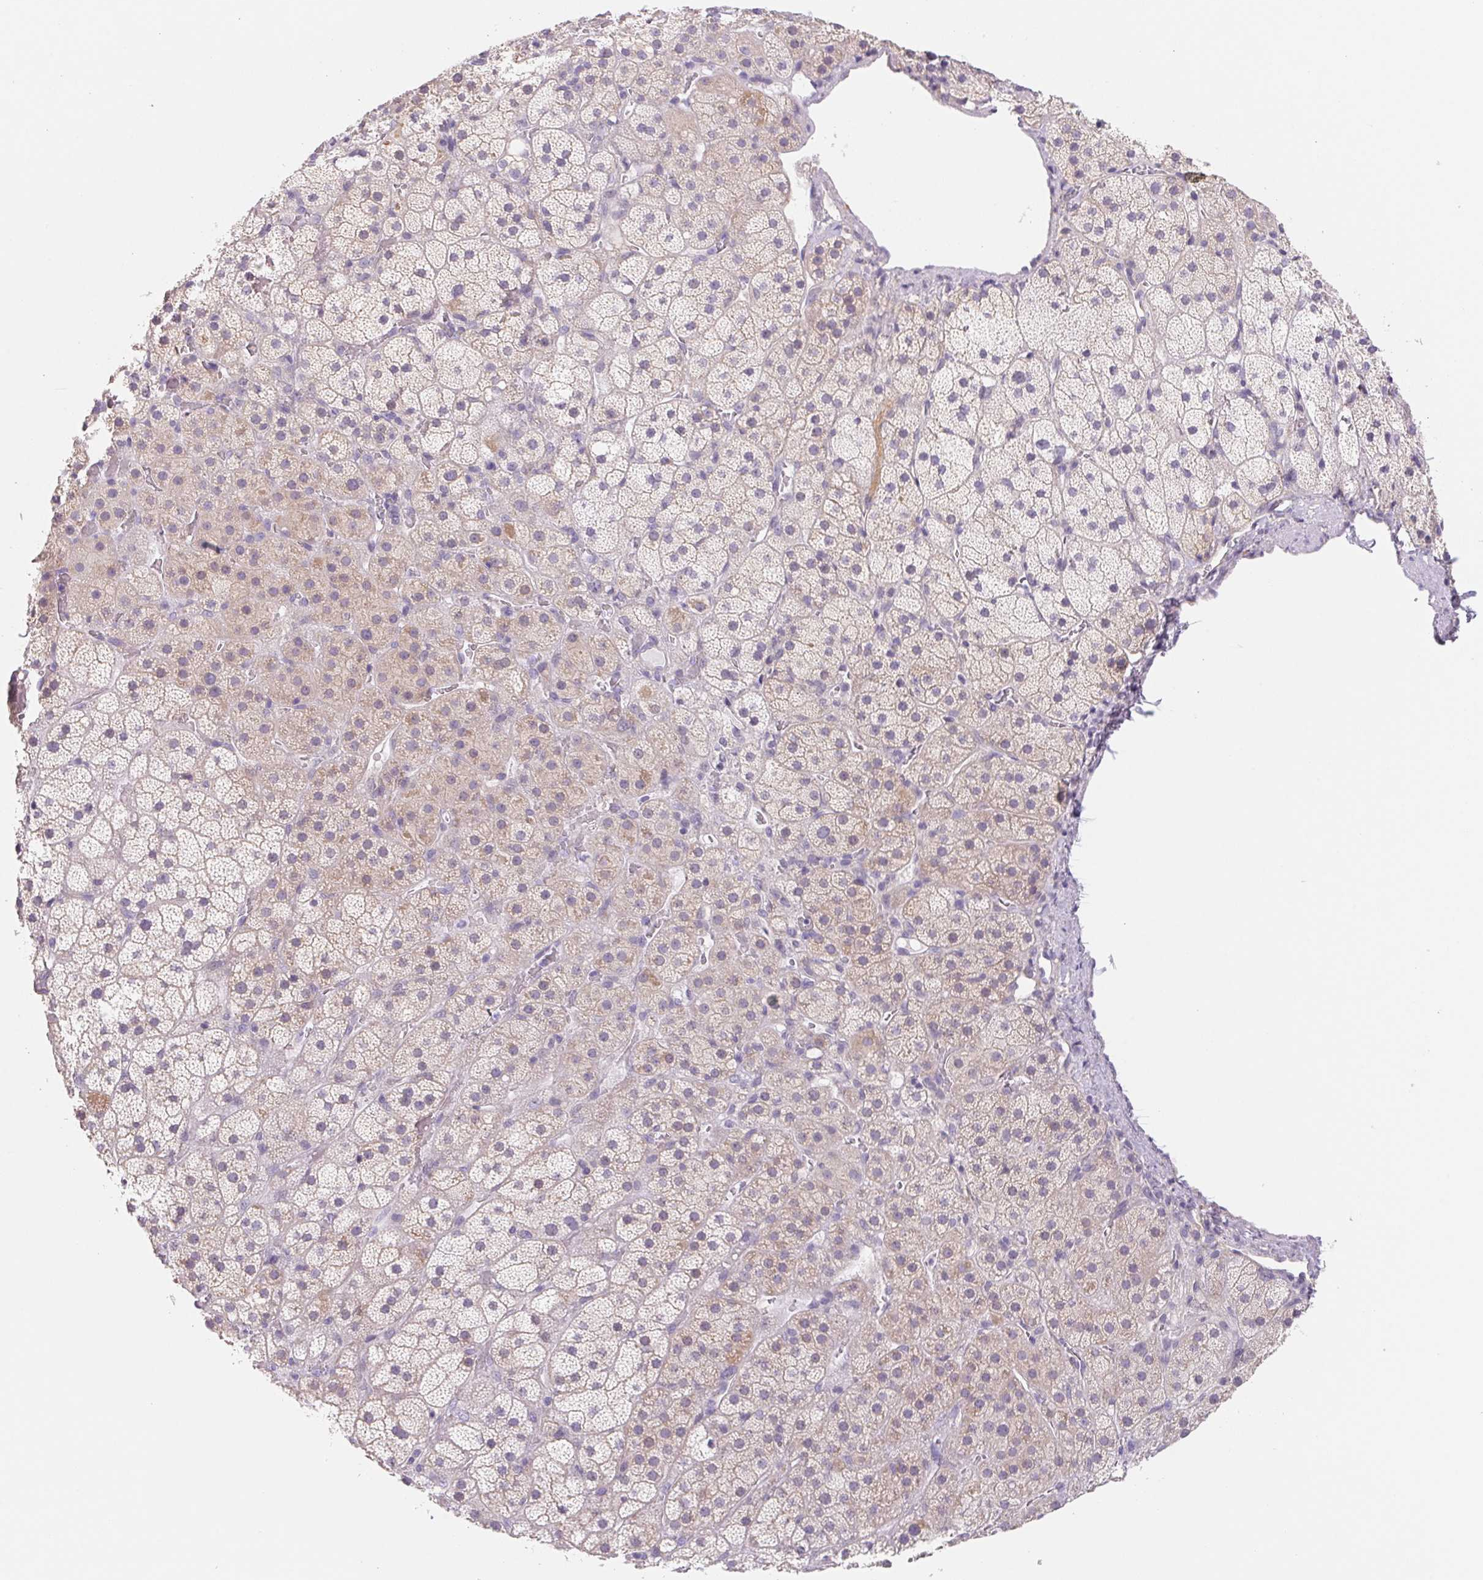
{"staining": {"intensity": "weak", "quantity": "25%-75%", "location": "cytoplasmic/membranous"}, "tissue": "adrenal gland", "cell_type": "Glandular cells", "image_type": "normal", "snomed": [{"axis": "morphology", "description": "Normal tissue, NOS"}, {"axis": "topography", "description": "Adrenal gland"}], "caption": "A high-resolution micrograph shows immunohistochemistry (IHC) staining of normal adrenal gland, which displays weak cytoplasmic/membranous expression in approximately 25%-75% of glandular cells. (DAB (3,3'-diaminobenzidine) IHC, brown staining for protein, blue staining for nuclei).", "gene": "CTNND2", "patient": {"sex": "male", "age": 57}}